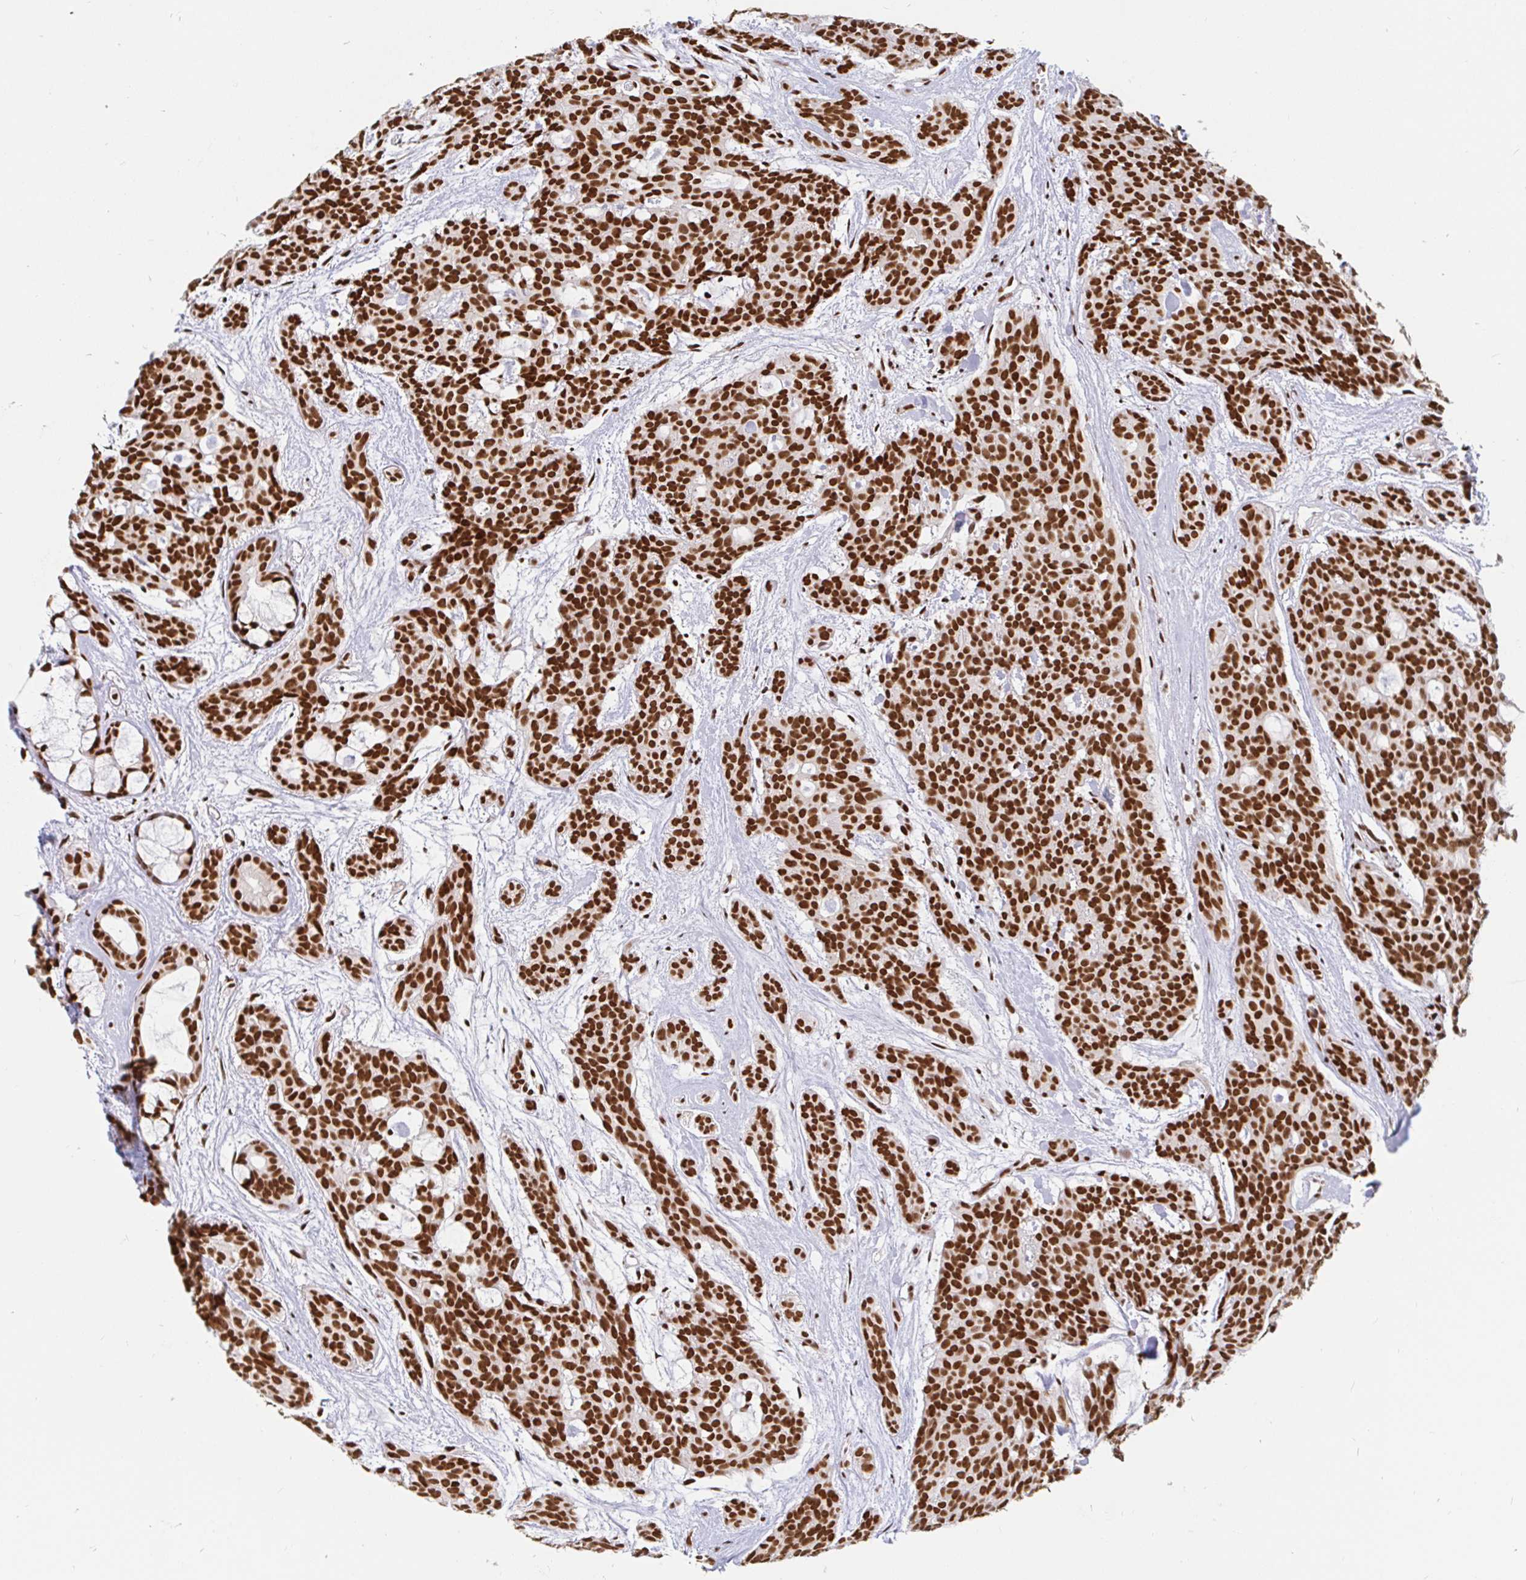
{"staining": {"intensity": "strong", "quantity": ">75%", "location": "nuclear"}, "tissue": "head and neck cancer", "cell_type": "Tumor cells", "image_type": "cancer", "snomed": [{"axis": "morphology", "description": "Adenocarcinoma, NOS"}, {"axis": "topography", "description": "Head-Neck"}], "caption": "This image exhibits immunohistochemistry (IHC) staining of head and neck adenocarcinoma, with high strong nuclear staining in about >75% of tumor cells.", "gene": "RBMX", "patient": {"sex": "male", "age": 66}}